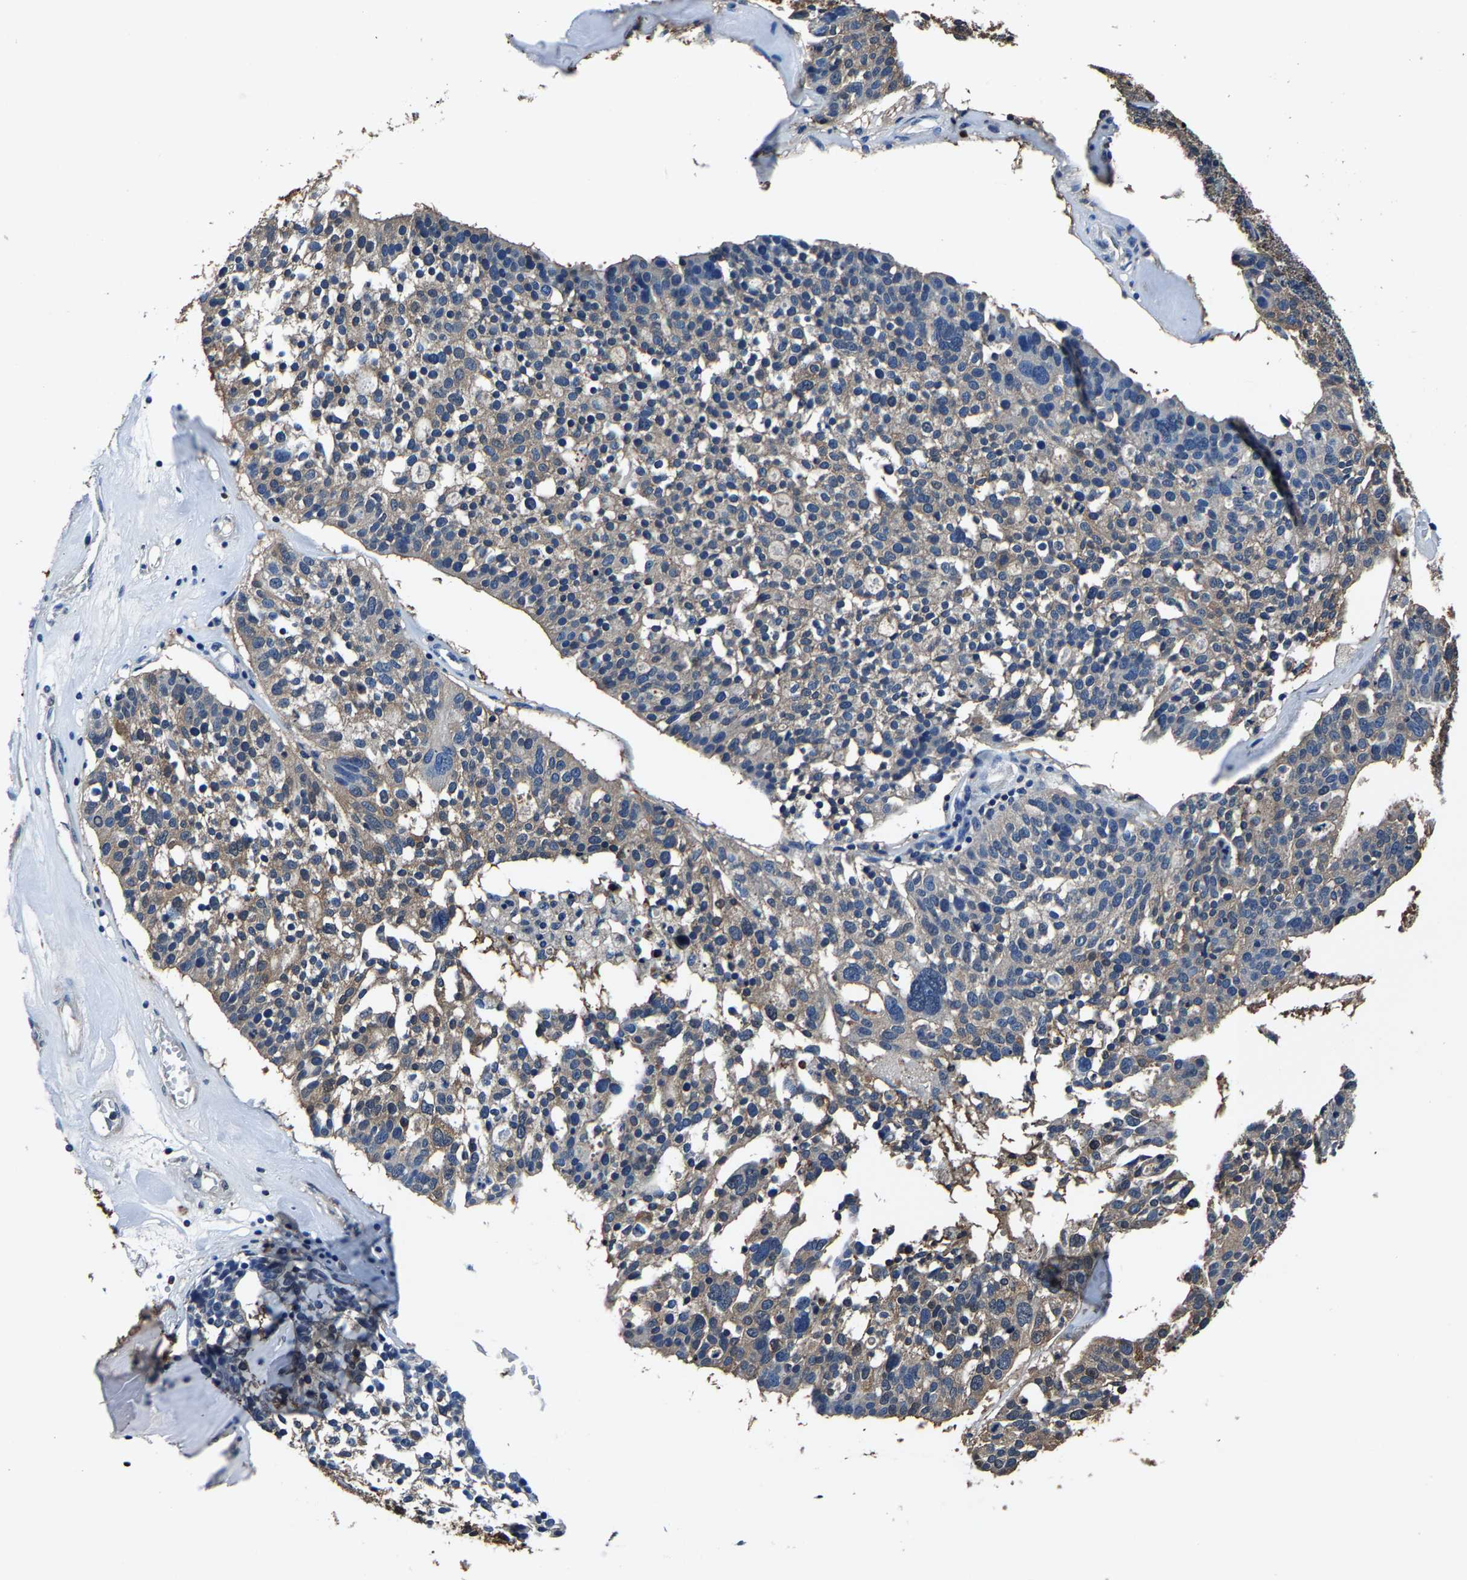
{"staining": {"intensity": "moderate", "quantity": "<25%", "location": "cytoplasmic/membranous"}, "tissue": "ovarian cancer", "cell_type": "Tumor cells", "image_type": "cancer", "snomed": [{"axis": "morphology", "description": "Cystadenocarcinoma, serous, NOS"}, {"axis": "topography", "description": "Ovary"}], "caption": "Immunohistochemistry (IHC) image of human ovarian cancer stained for a protein (brown), which exhibits low levels of moderate cytoplasmic/membranous positivity in approximately <25% of tumor cells.", "gene": "ALDOB", "patient": {"sex": "female", "age": 59}}